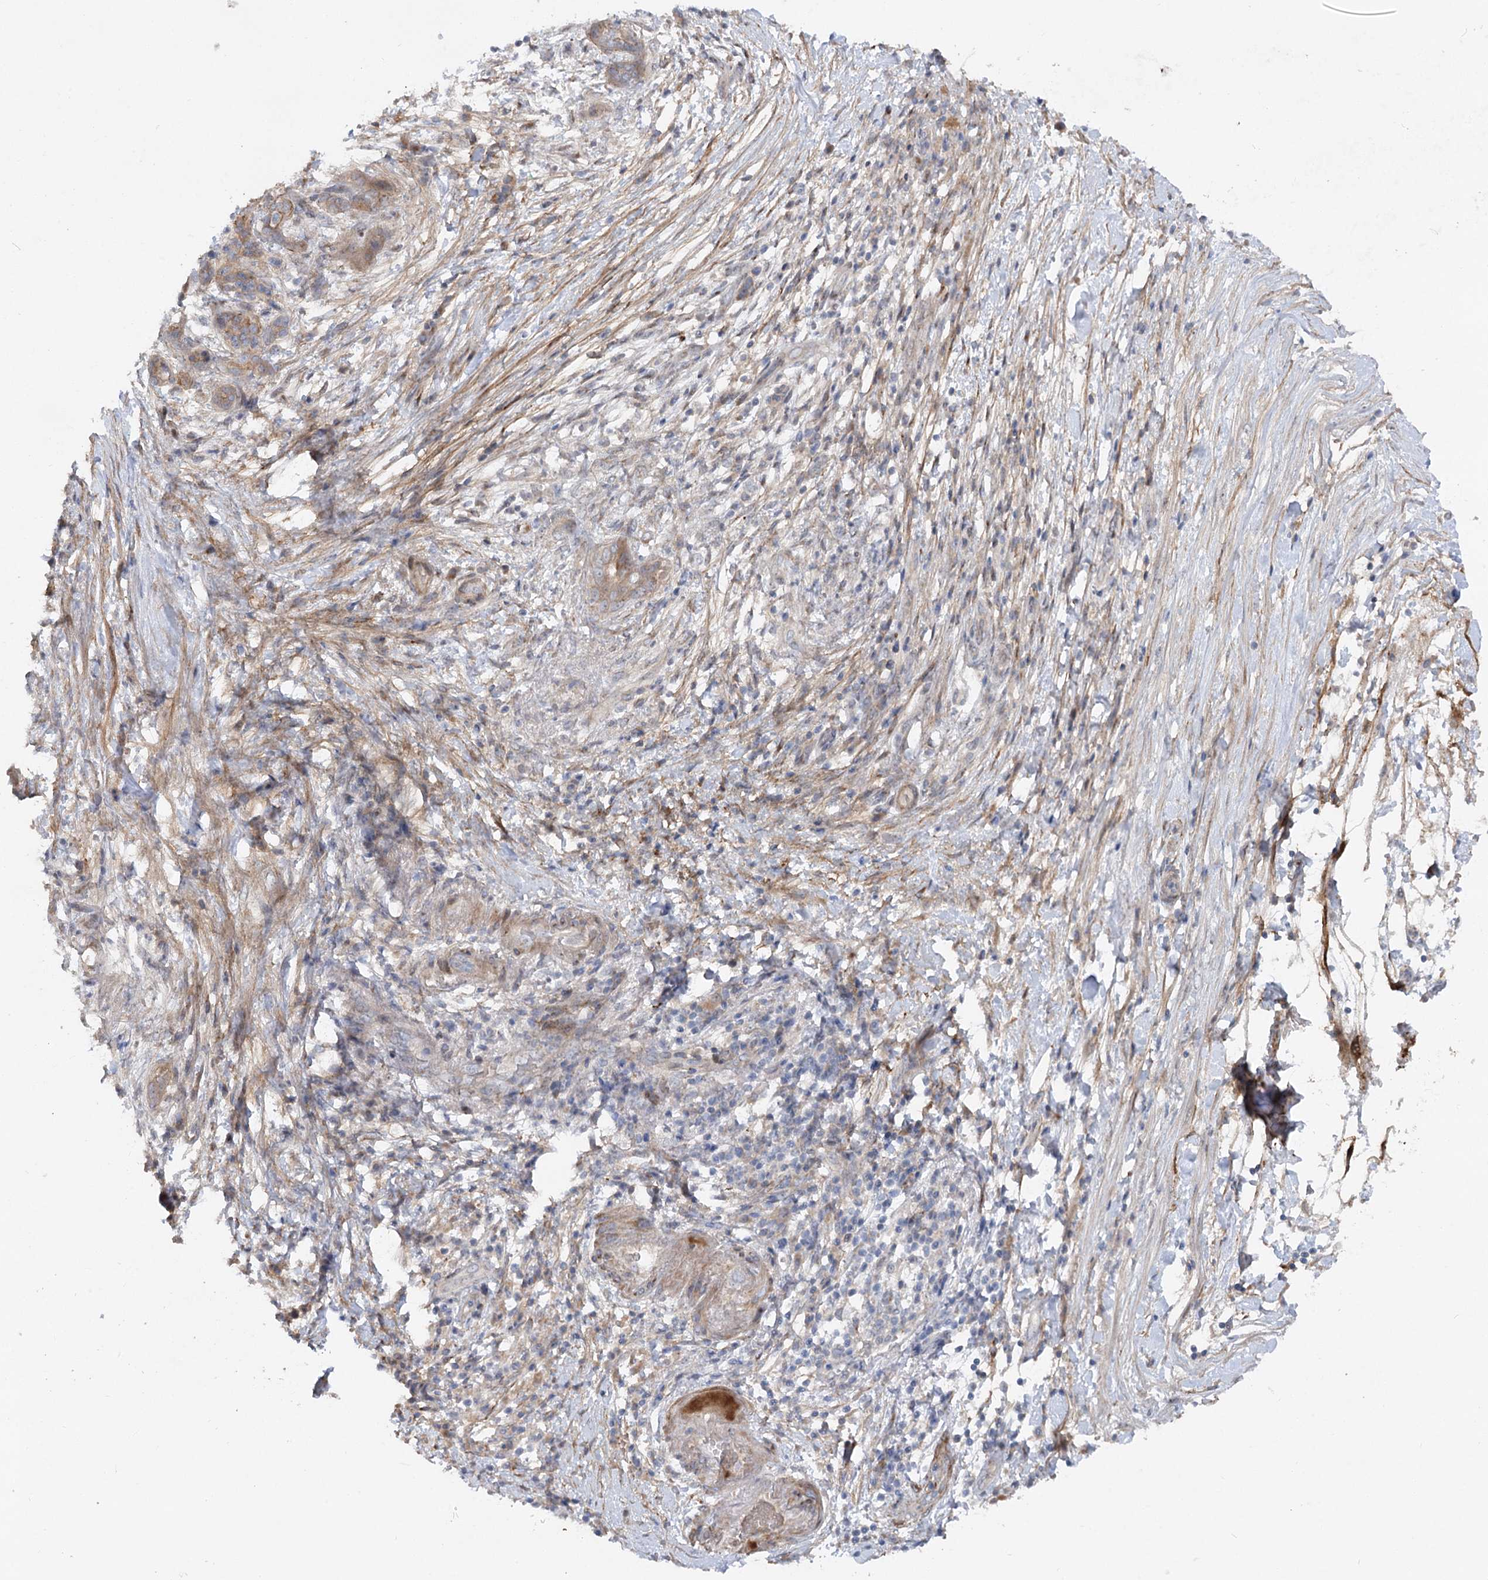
{"staining": {"intensity": "moderate", "quantity": ">75%", "location": "cytoplasmic/membranous"}, "tissue": "pancreatic cancer", "cell_type": "Tumor cells", "image_type": "cancer", "snomed": [{"axis": "morphology", "description": "Adenocarcinoma, NOS"}, {"axis": "topography", "description": "Pancreas"}], "caption": "The image exhibits staining of pancreatic cancer, revealing moderate cytoplasmic/membranous protein expression (brown color) within tumor cells.", "gene": "FGF19", "patient": {"sex": "female", "age": 55}}